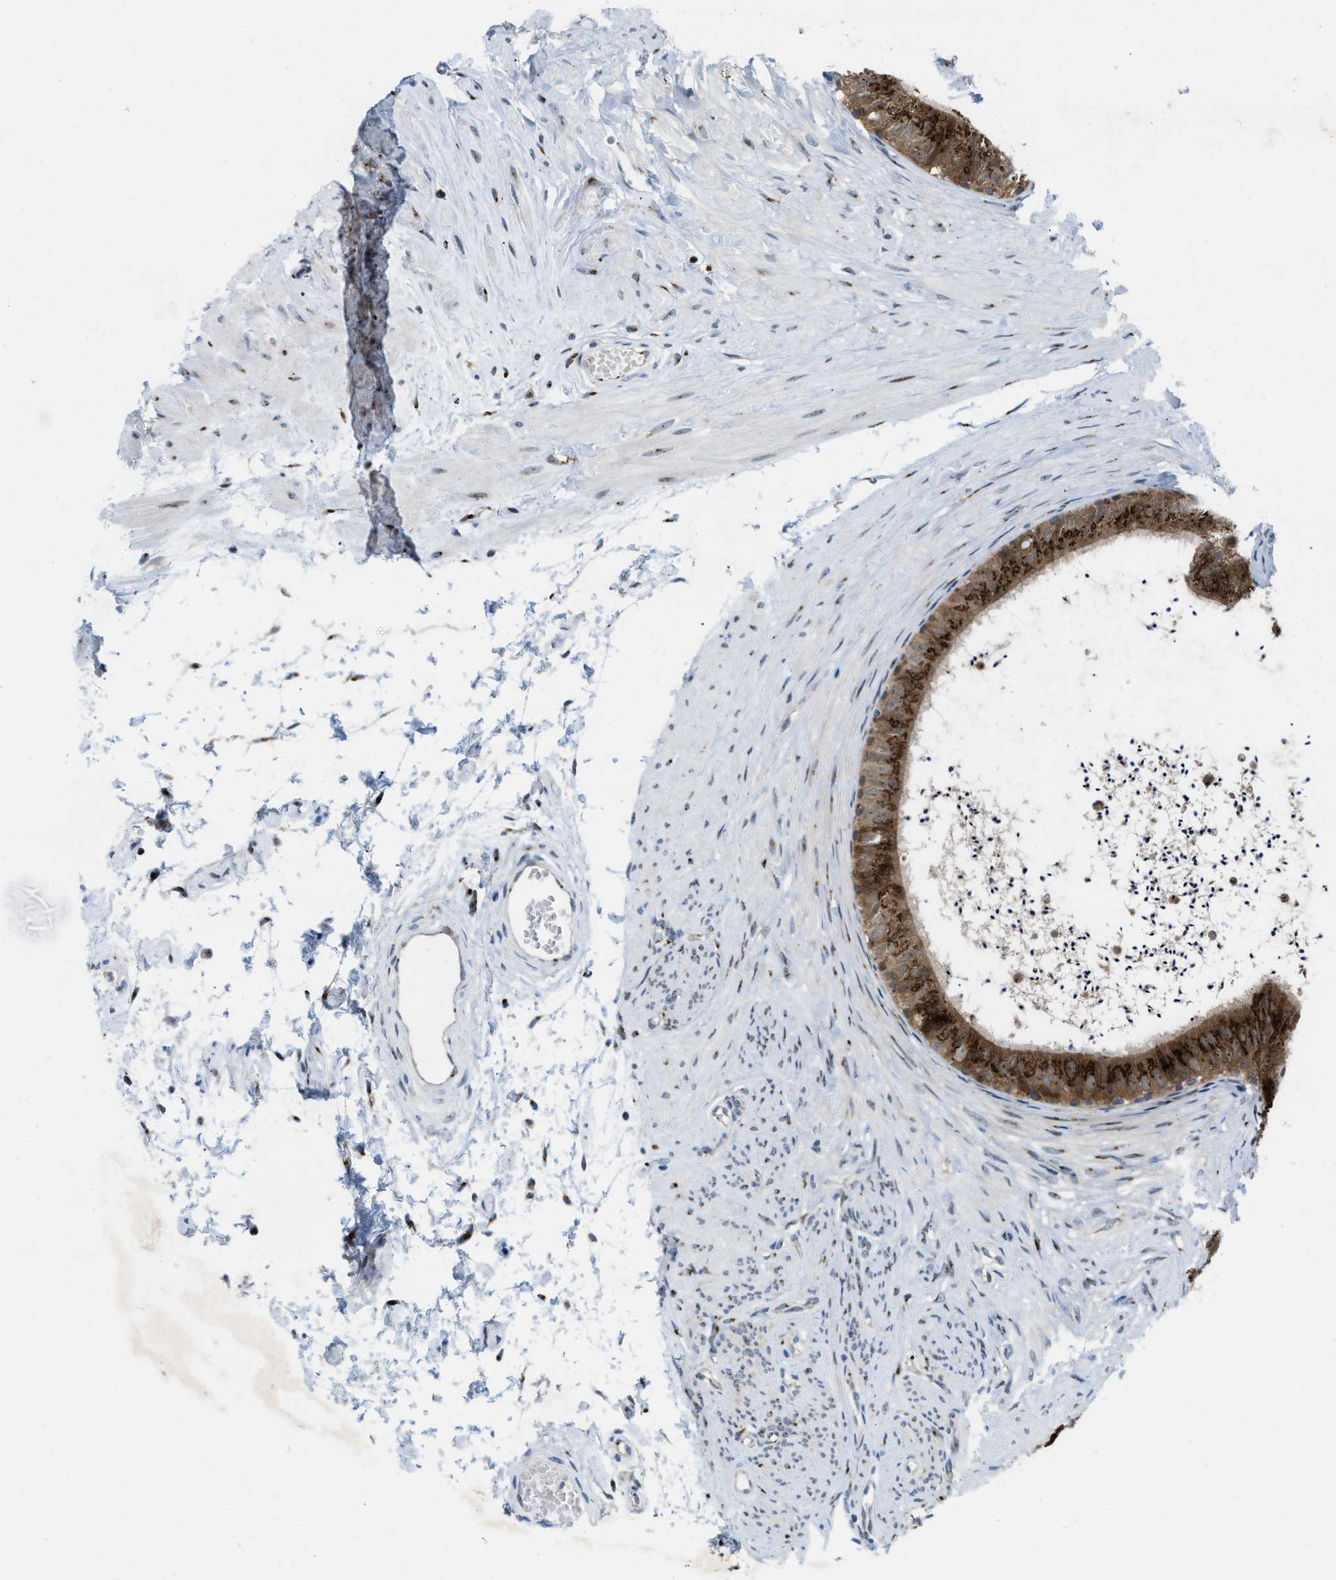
{"staining": {"intensity": "moderate", "quantity": ">75%", "location": "cytoplasmic/membranous"}, "tissue": "epididymis", "cell_type": "Glandular cells", "image_type": "normal", "snomed": [{"axis": "morphology", "description": "Normal tissue, NOS"}, {"axis": "topography", "description": "Epididymis"}], "caption": "Protein expression analysis of unremarkable epididymis demonstrates moderate cytoplasmic/membranous expression in approximately >75% of glandular cells.", "gene": "SLC38A10", "patient": {"sex": "male", "age": 56}}